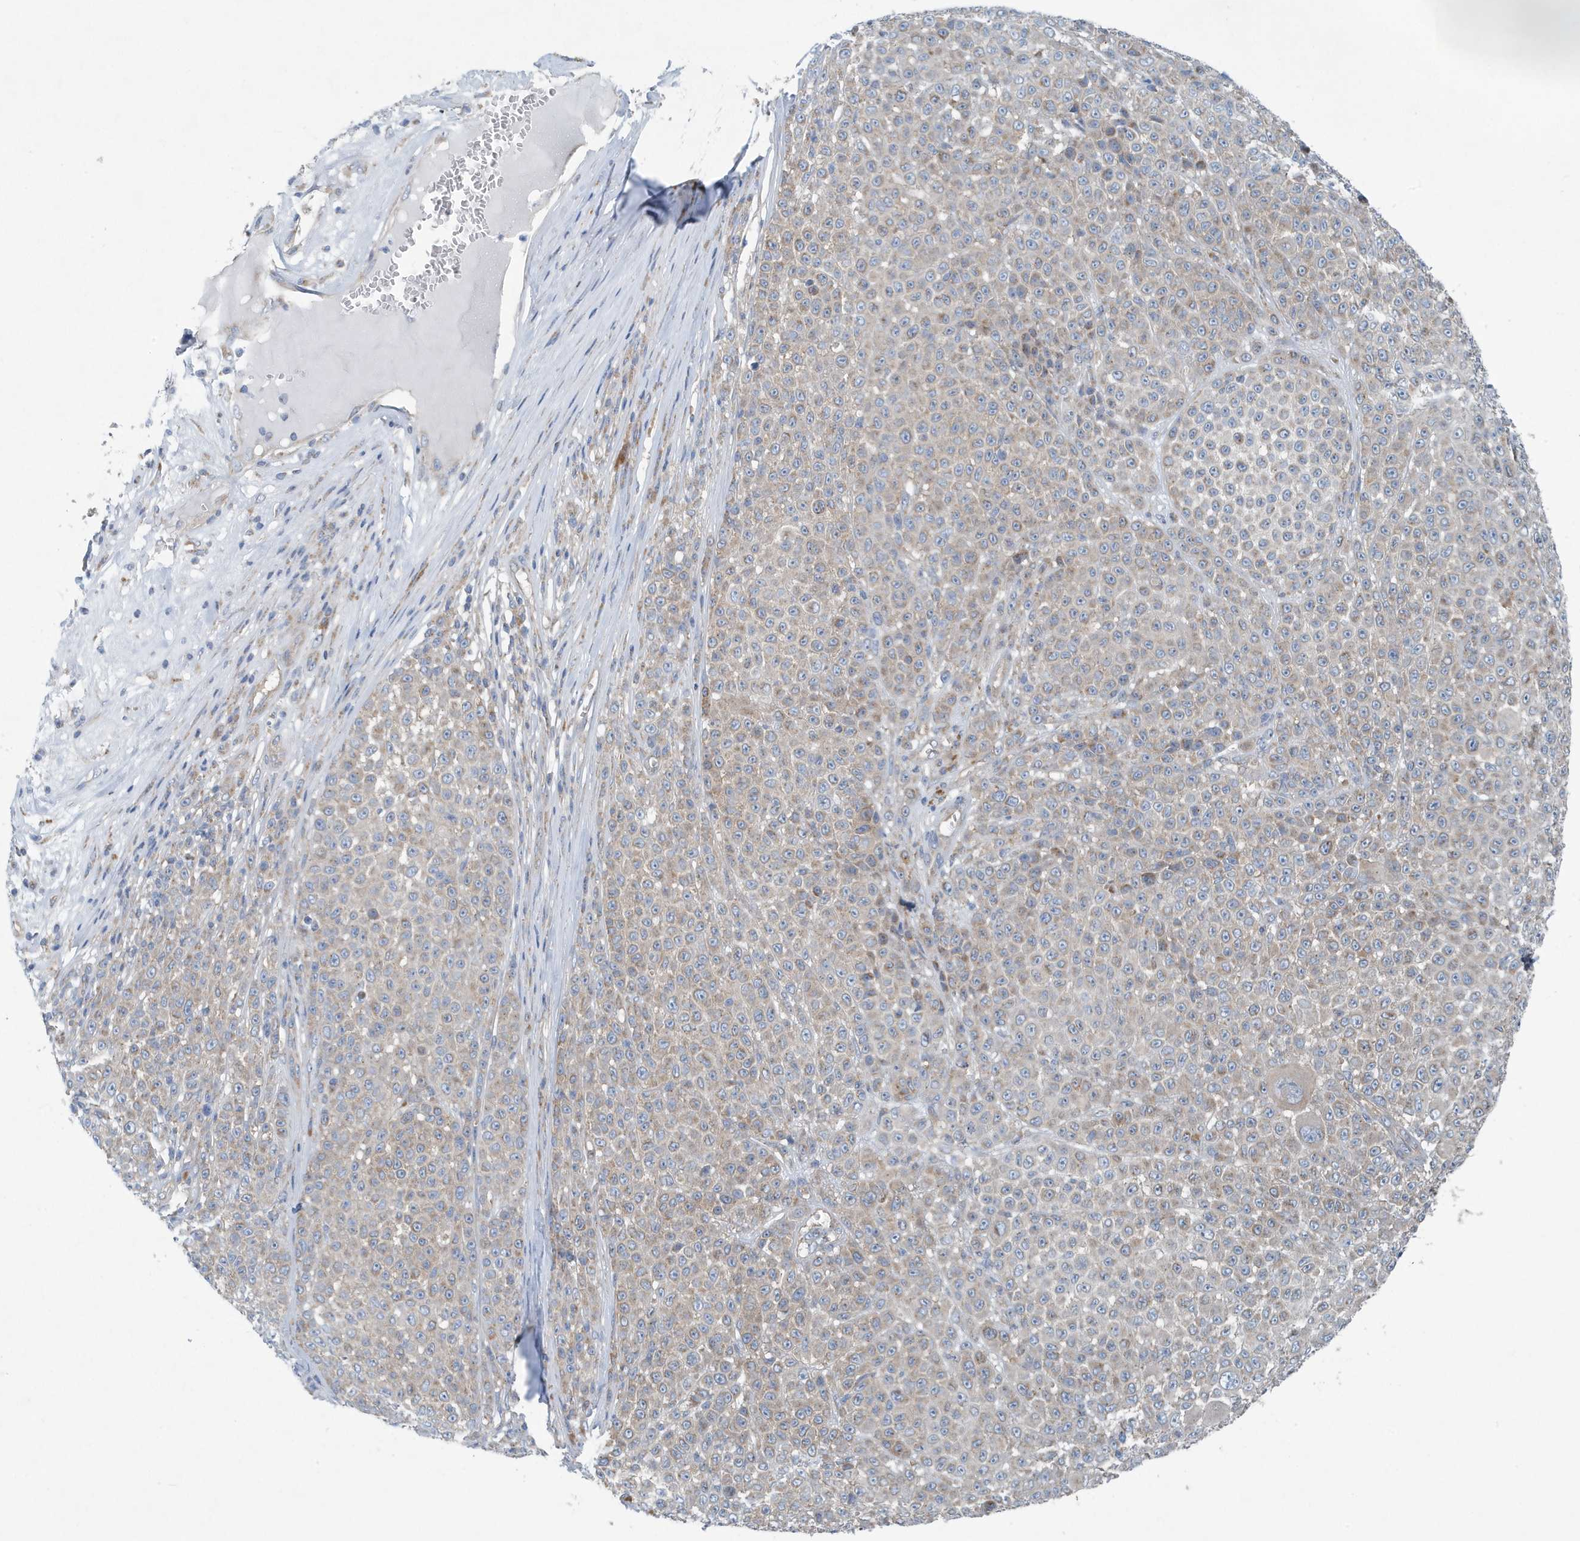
{"staining": {"intensity": "weak", "quantity": "<25%", "location": "cytoplasmic/membranous"}, "tissue": "melanoma", "cell_type": "Tumor cells", "image_type": "cancer", "snomed": [{"axis": "morphology", "description": "Malignant melanoma, NOS"}, {"axis": "topography", "description": "Skin"}], "caption": "The image reveals no staining of tumor cells in malignant melanoma. Nuclei are stained in blue.", "gene": "PPM1M", "patient": {"sex": "female", "age": 94}}